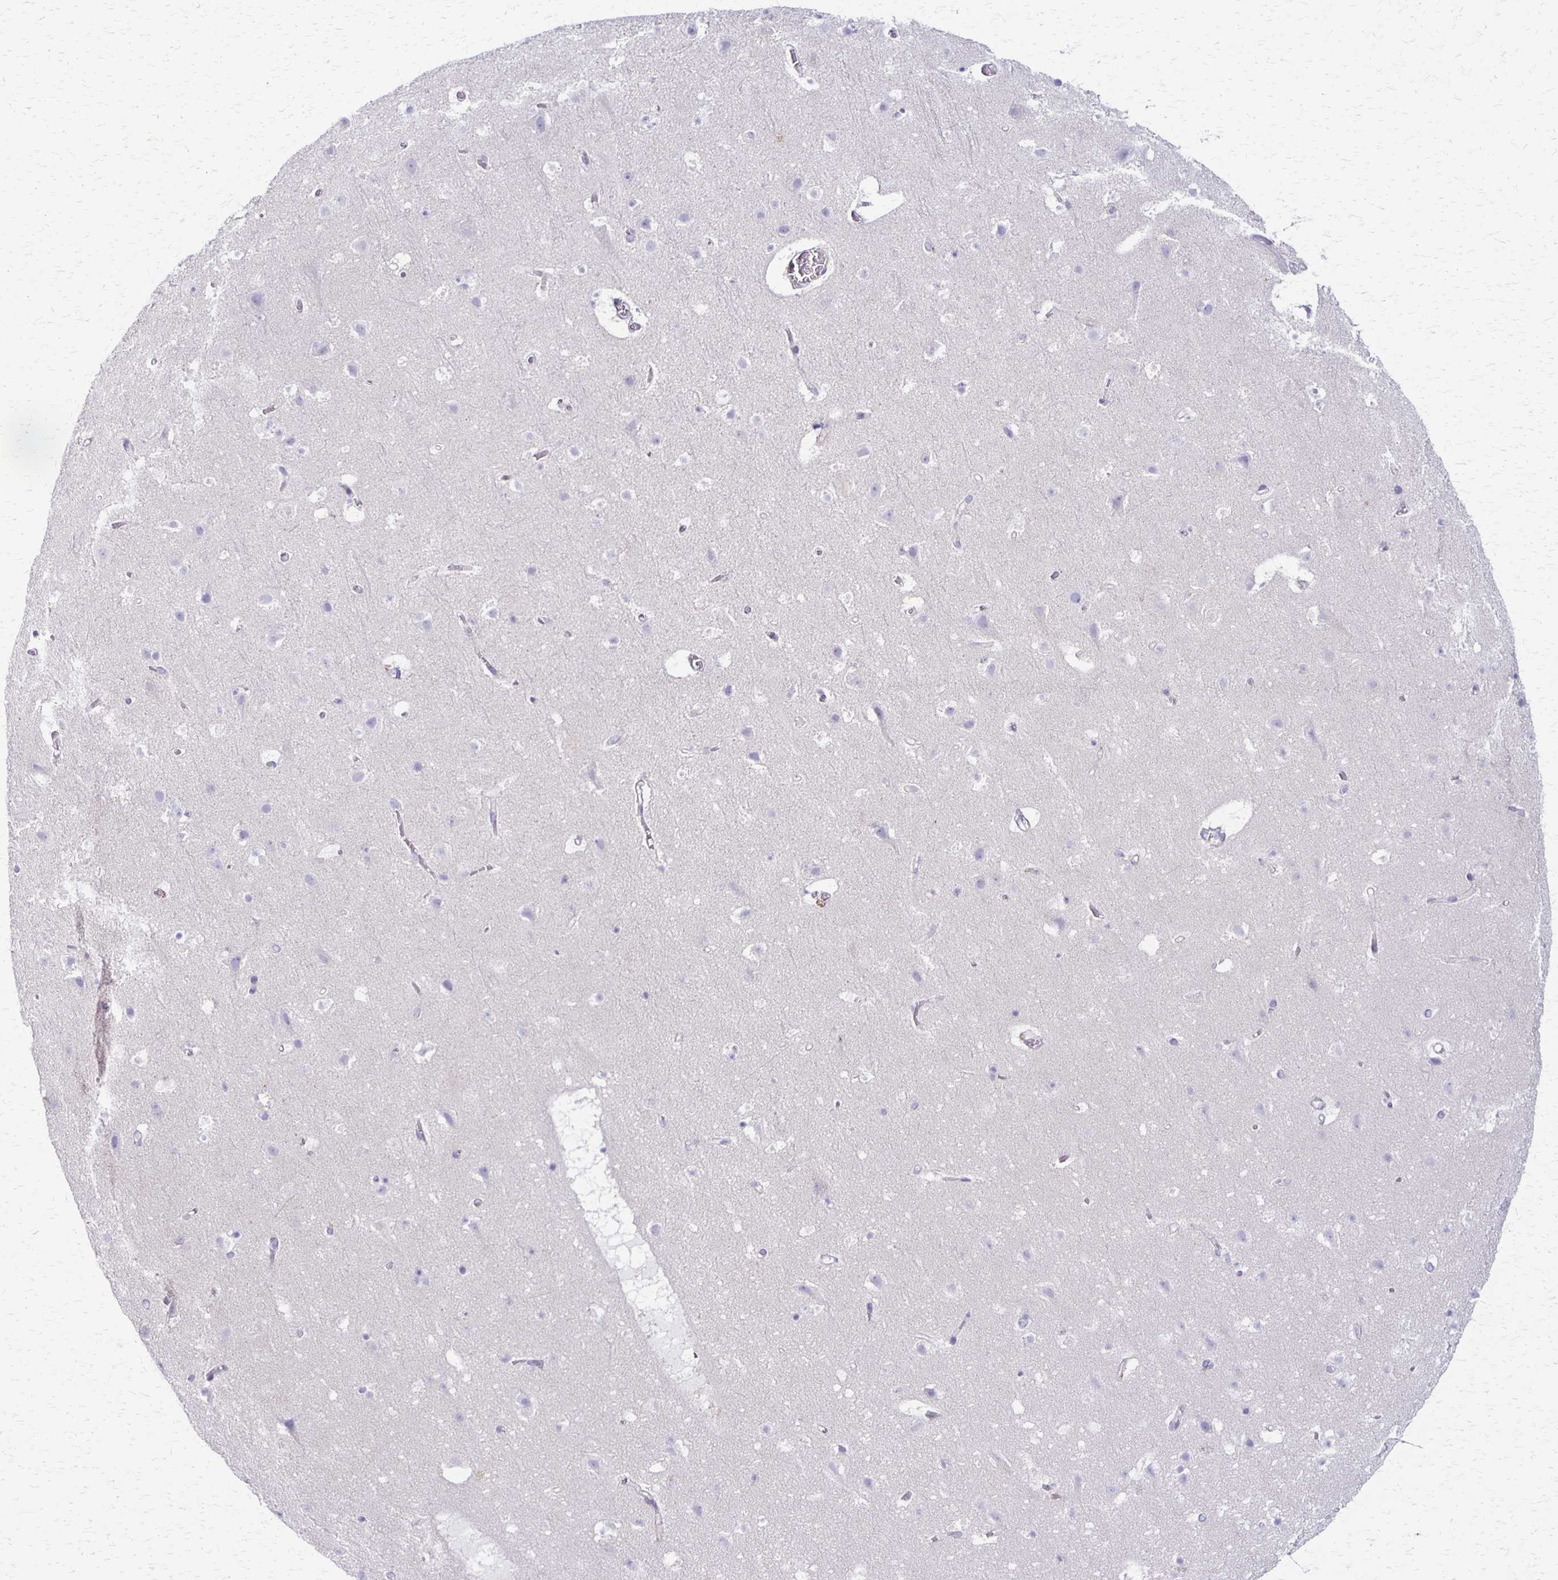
{"staining": {"intensity": "negative", "quantity": "none", "location": "none"}, "tissue": "cerebral cortex", "cell_type": "Endothelial cells", "image_type": "normal", "snomed": [{"axis": "morphology", "description": "Normal tissue, NOS"}, {"axis": "topography", "description": "Cerebral cortex"}], "caption": "Immunohistochemistry micrograph of benign human cerebral cortex stained for a protein (brown), which reveals no positivity in endothelial cells.", "gene": "RHOC", "patient": {"sex": "female", "age": 42}}